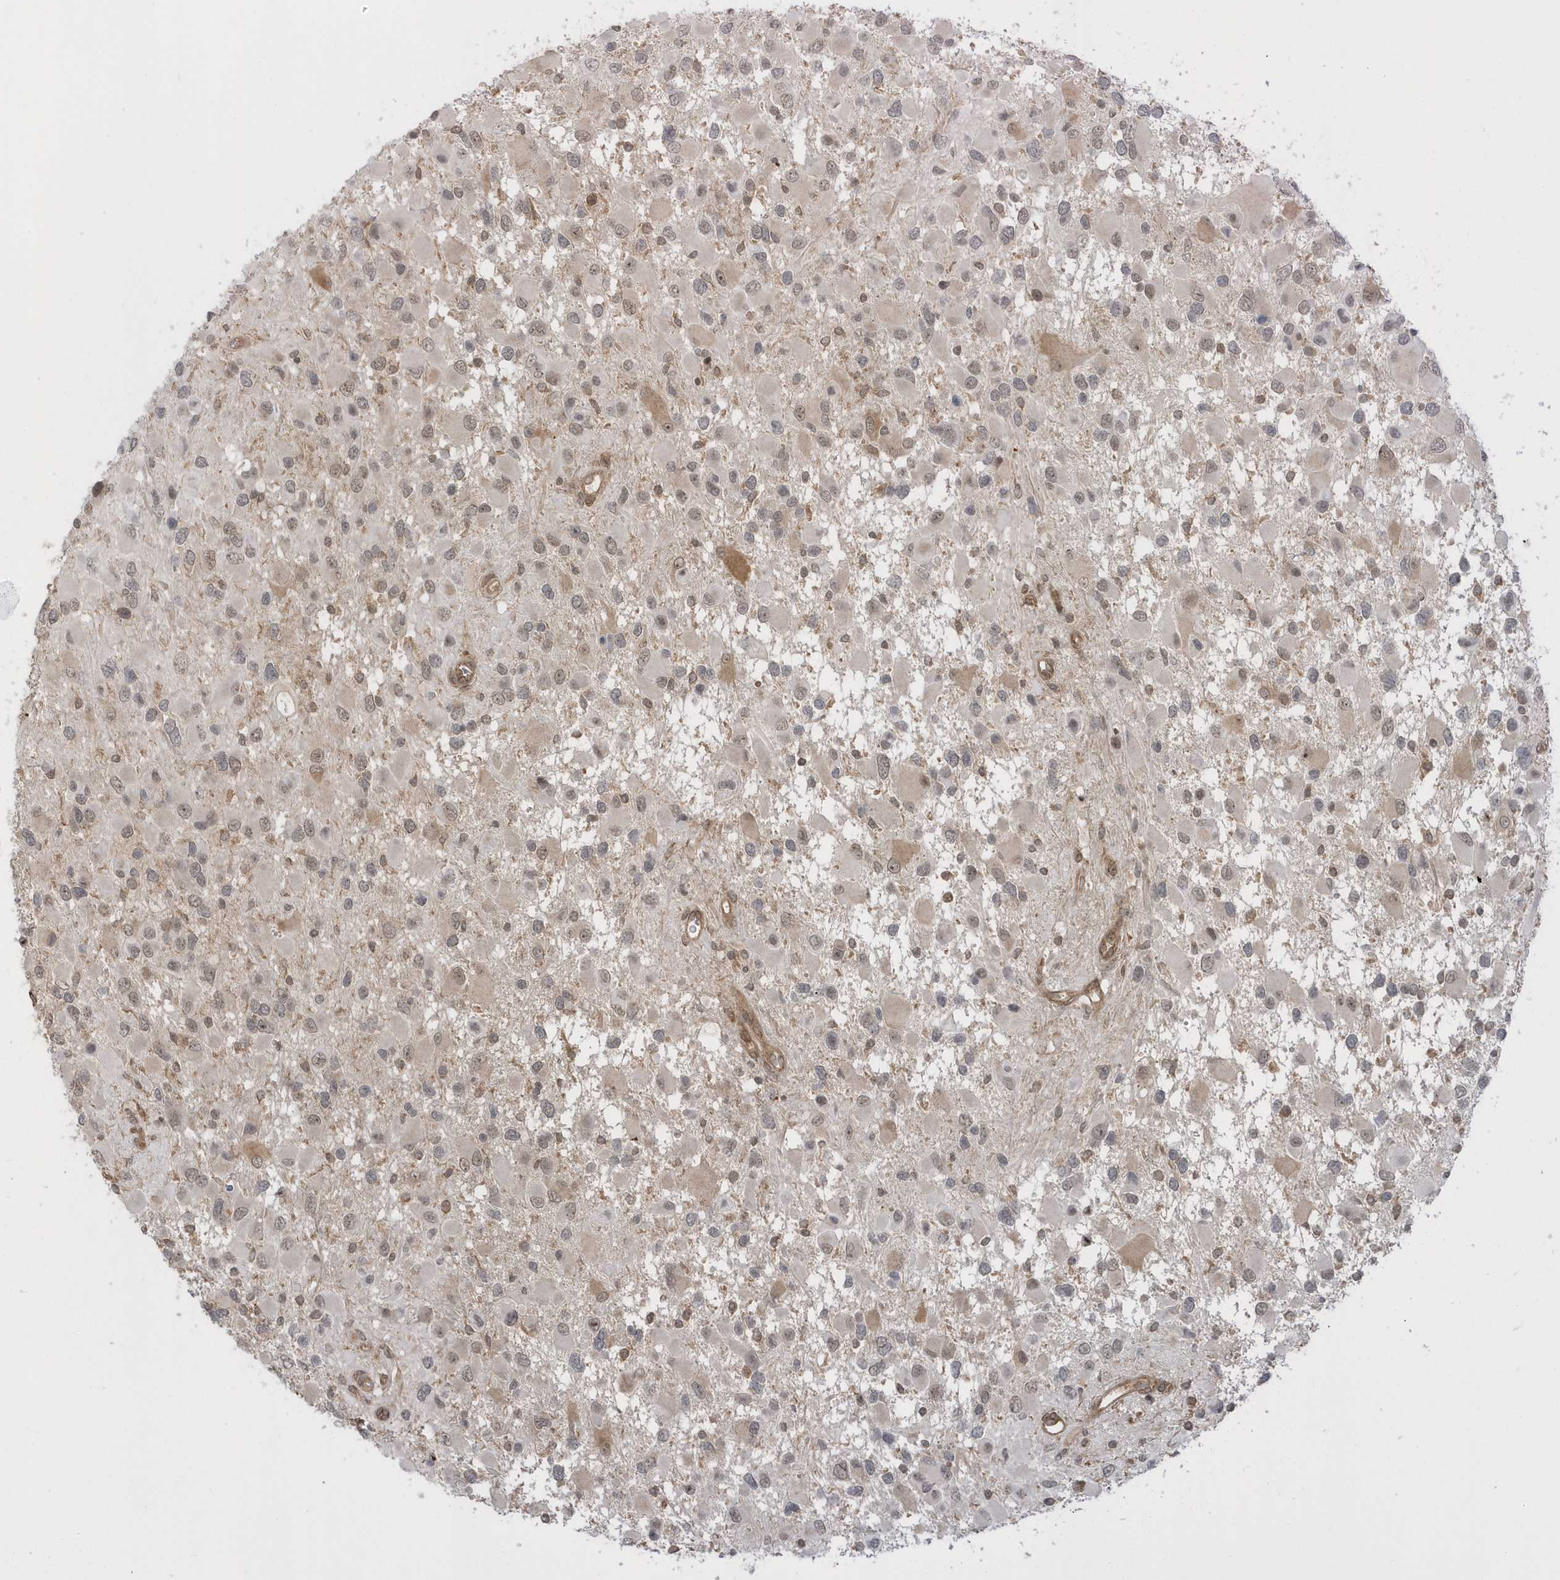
{"staining": {"intensity": "moderate", "quantity": "<25%", "location": "cytoplasmic/membranous,nuclear"}, "tissue": "glioma", "cell_type": "Tumor cells", "image_type": "cancer", "snomed": [{"axis": "morphology", "description": "Glioma, malignant, High grade"}, {"axis": "topography", "description": "Brain"}], "caption": "Human glioma stained with a protein marker demonstrates moderate staining in tumor cells.", "gene": "METTL21A", "patient": {"sex": "male", "age": 53}}